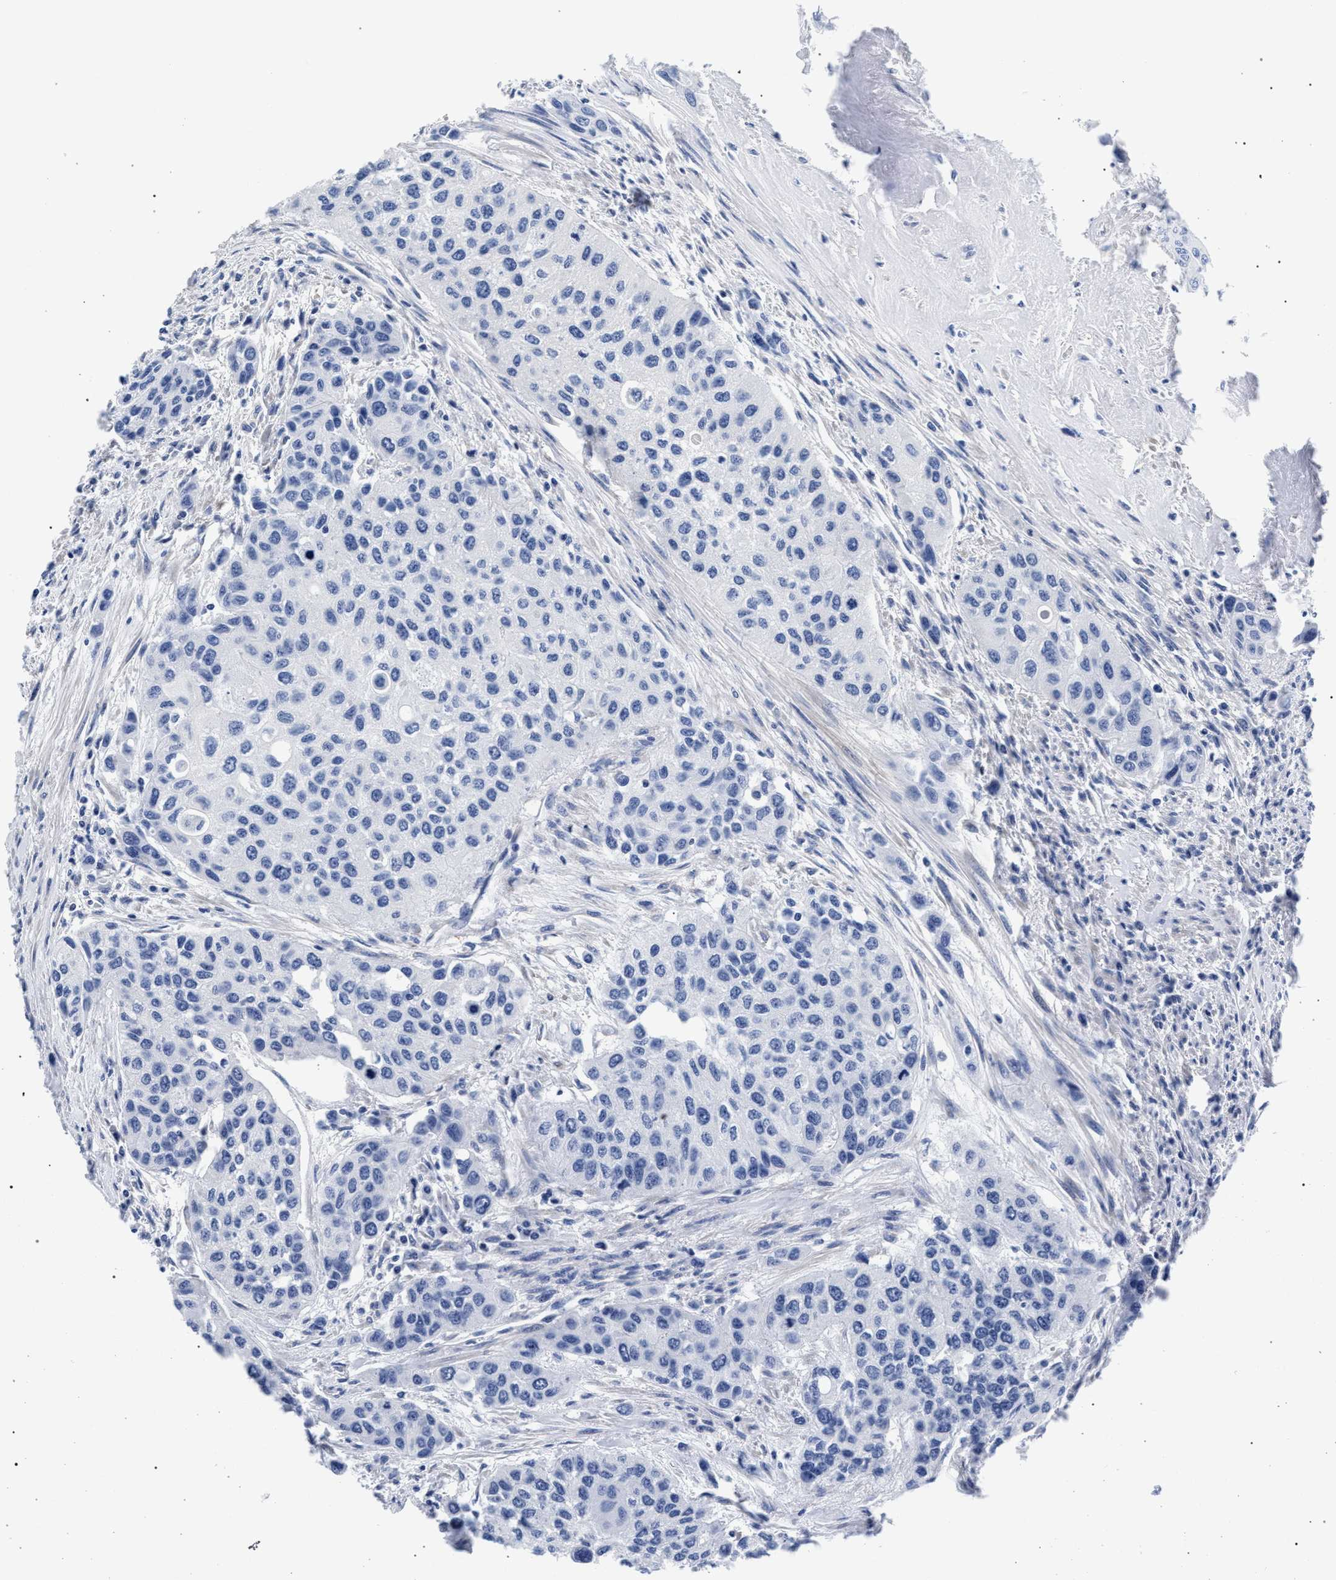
{"staining": {"intensity": "negative", "quantity": "none", "location": "none"}, "tissue": "urothelial cancer", "cell_type": "Tumor cells", "image_type": "cancer", "snomed": [{"axis": "morphology", "description": "Urothelial carcinoma, High grade"}, {"axis": "topography", "description": "Urinary bladder"}], "caption": "Urothelial carcinoma (high-grade) was stained to show a protein in brown. There is no significant staining in tumor cells.", "gene": "AKAP4", "patient": {"sex": "female", "age": 56}}